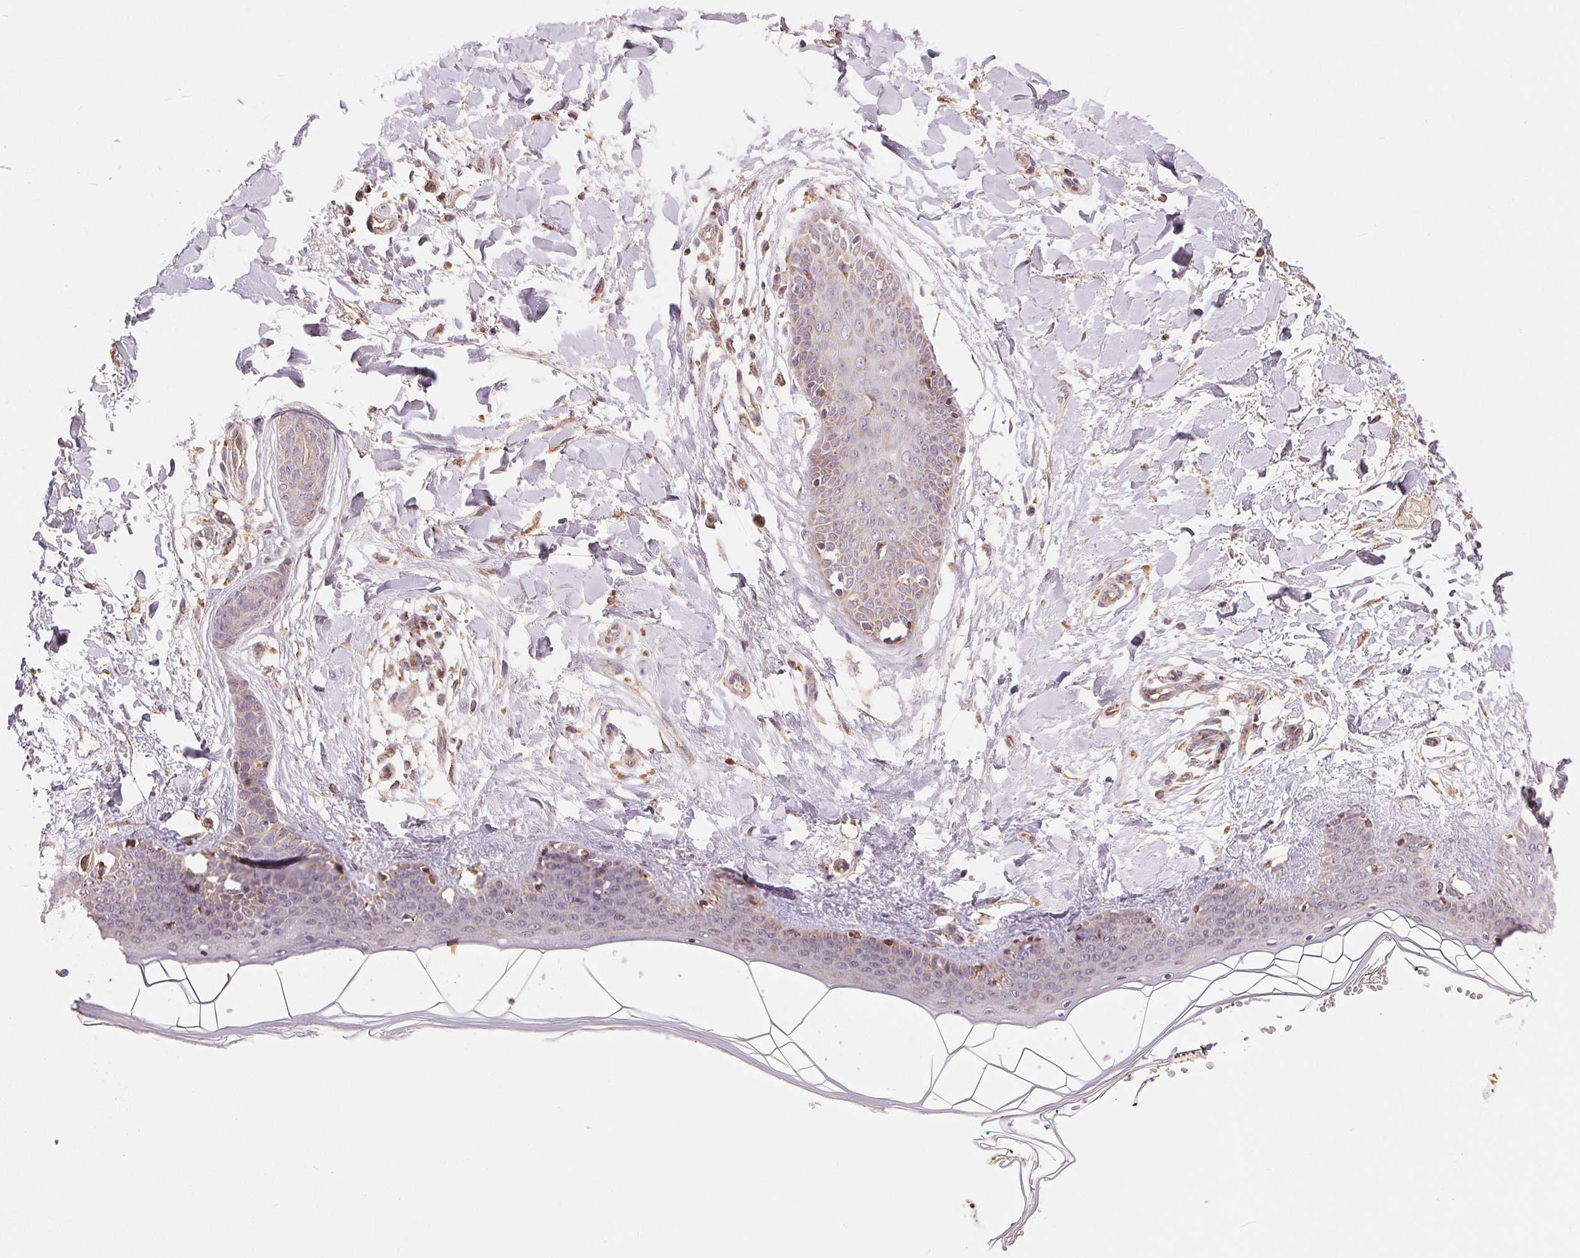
{"staining": {"intensity": "weak", "quantity": "25%-75%", "location": "cytoplasmic/membranous"}, "tissue": "skin", "cell_type": "Fibroblasts", "image_type": "normal", "snomed": [{"axis": "morphology", "description": "Normal tissue, NOS"}, {"axis": "topography", "description": "Skin"}], "caption": "A low amount of weak cytoplasmic/membranous staining is seen in approximately 25%-75% of fibroblasts in normal skin. Using DAB (brown) and hematoxylin (blue) stains, captured at high magnification using brightfield microscopy.", "gene": "DGUOK", "patient": {"sex": "female", "age": 34}}